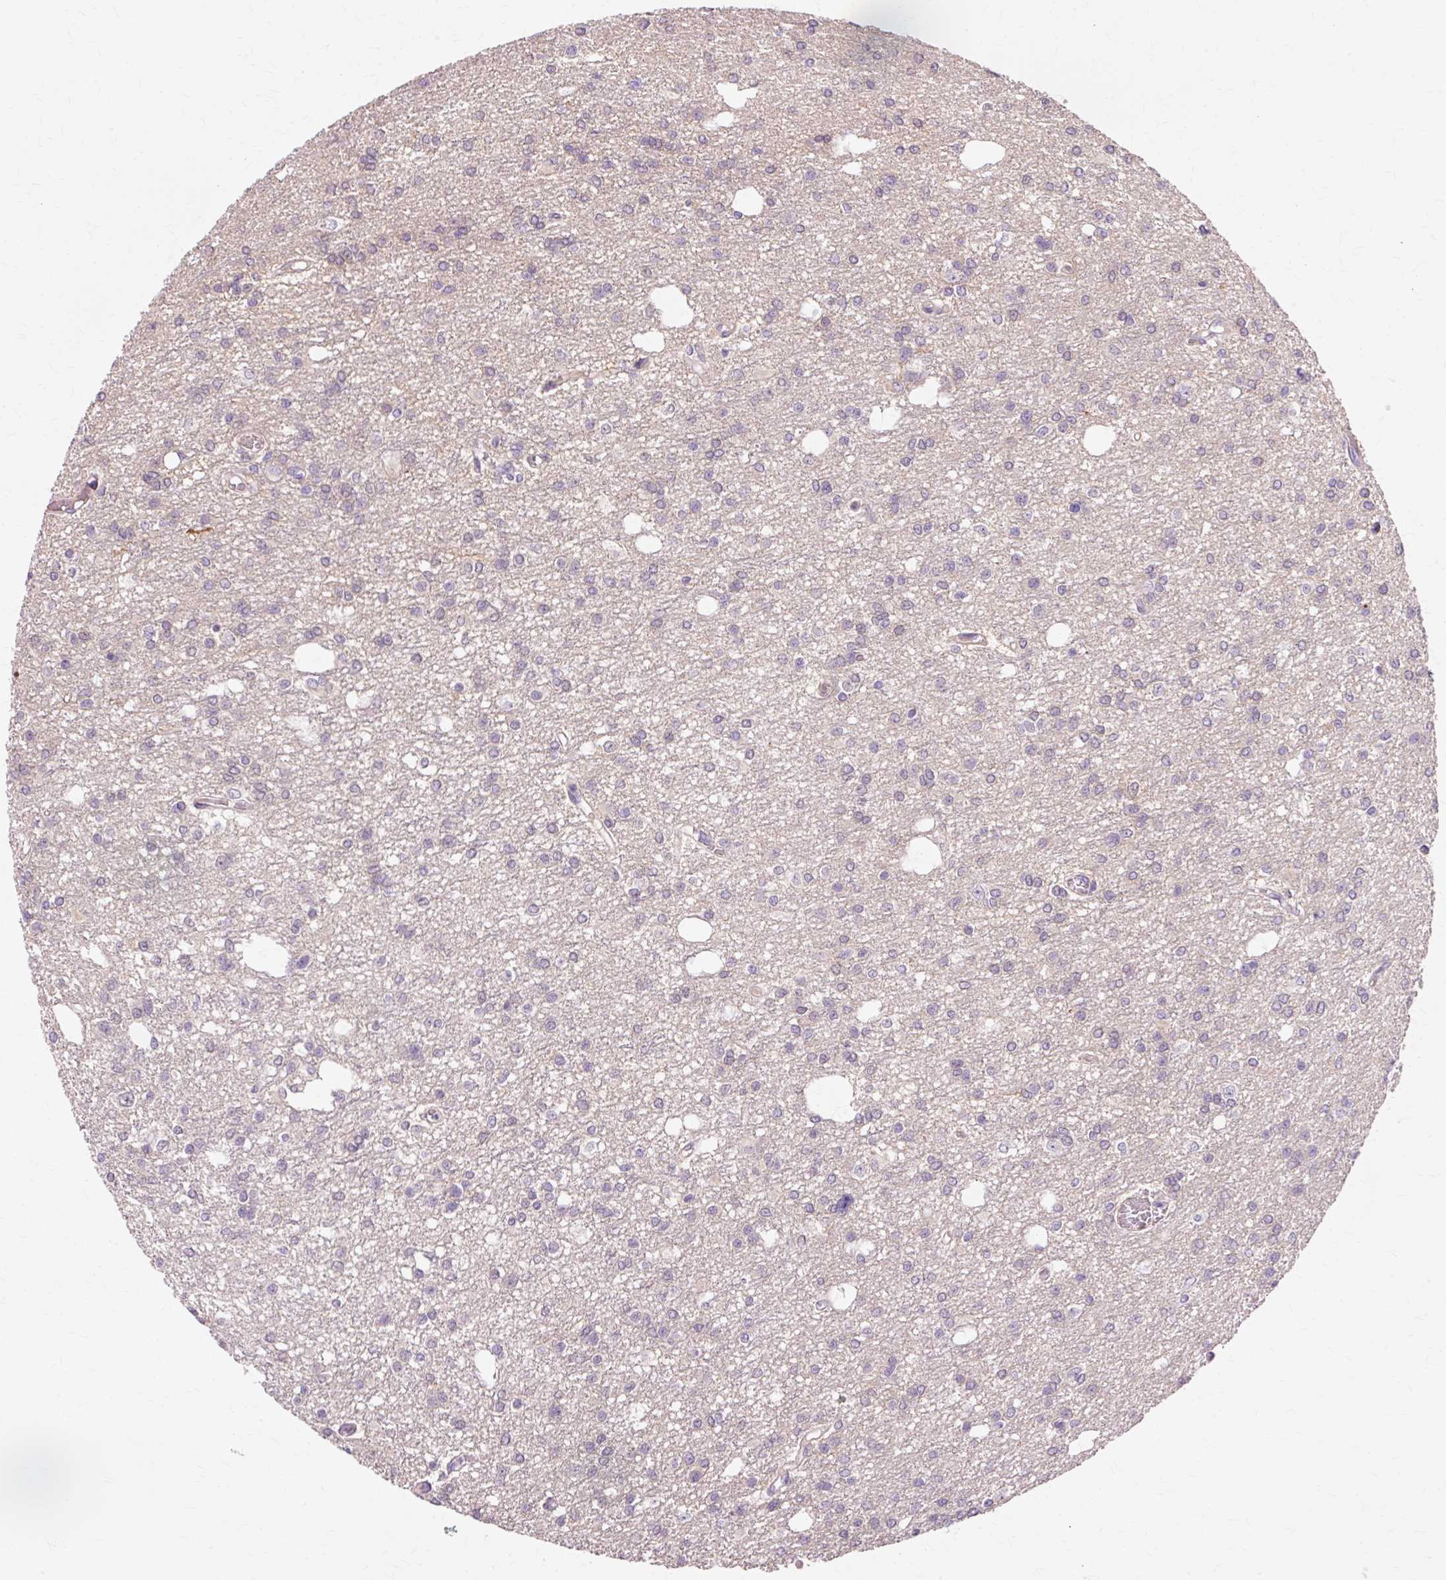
{"staining": {"intensity": "negative", "quantity": "none", "location": "none"}, "tissue": "glioma", "cell_type": "Tumor cells", "image_type": "cancer", "snomed": [{"axis": "morphology", "description": "Glioma, malignant, Low grade"}, {"axis": "topography", "description": "Brain"}], "caption": "DAB immunohistochemical staining of human malignant glioma (low-grade) reveals no significant expression in tumor cells.", "gene": "VN1R2", "patient": {"sex": "male", "age": 26}}